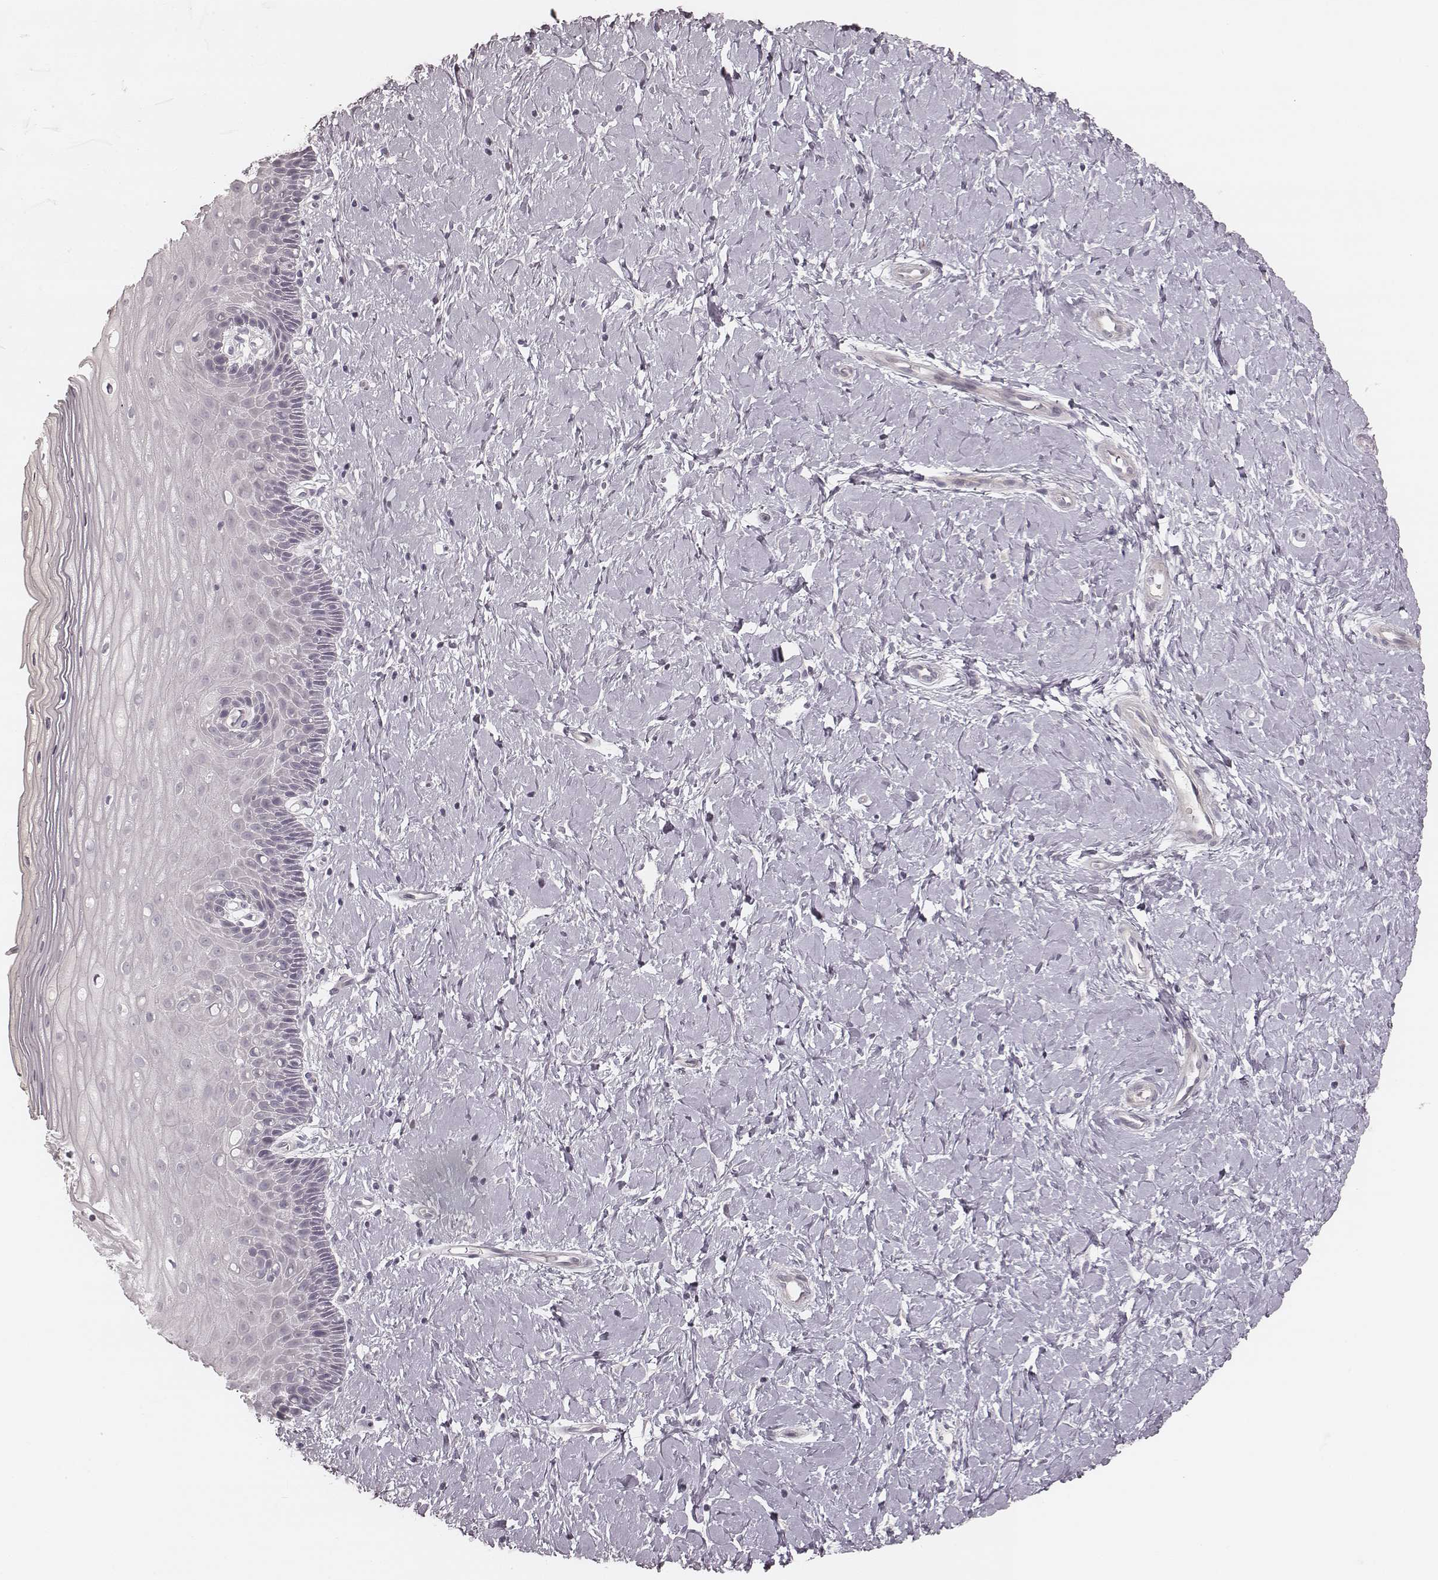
{"staining": {"intensity": "negative", "quantity": "none", "location": "none"}, "tissue": "cervix", "cell_type": "Glandular cells", "image_type": "normal", "snomed": [{"axis": "morphology", "description": "Normal tissue, NOS"}, {"axis": "topography", "description": "Cervix"}], "caption": "Immunohistochemical staining of benign cervix exhibits no significant staining in glandular cells. (Stains: DAB immunohistochemistry with hematoxylin counter stain, Microscopy: brightfield microscopy at high magnification).", "gene": "SPATA24", "patient": {"sex": "female", "age": 37}}